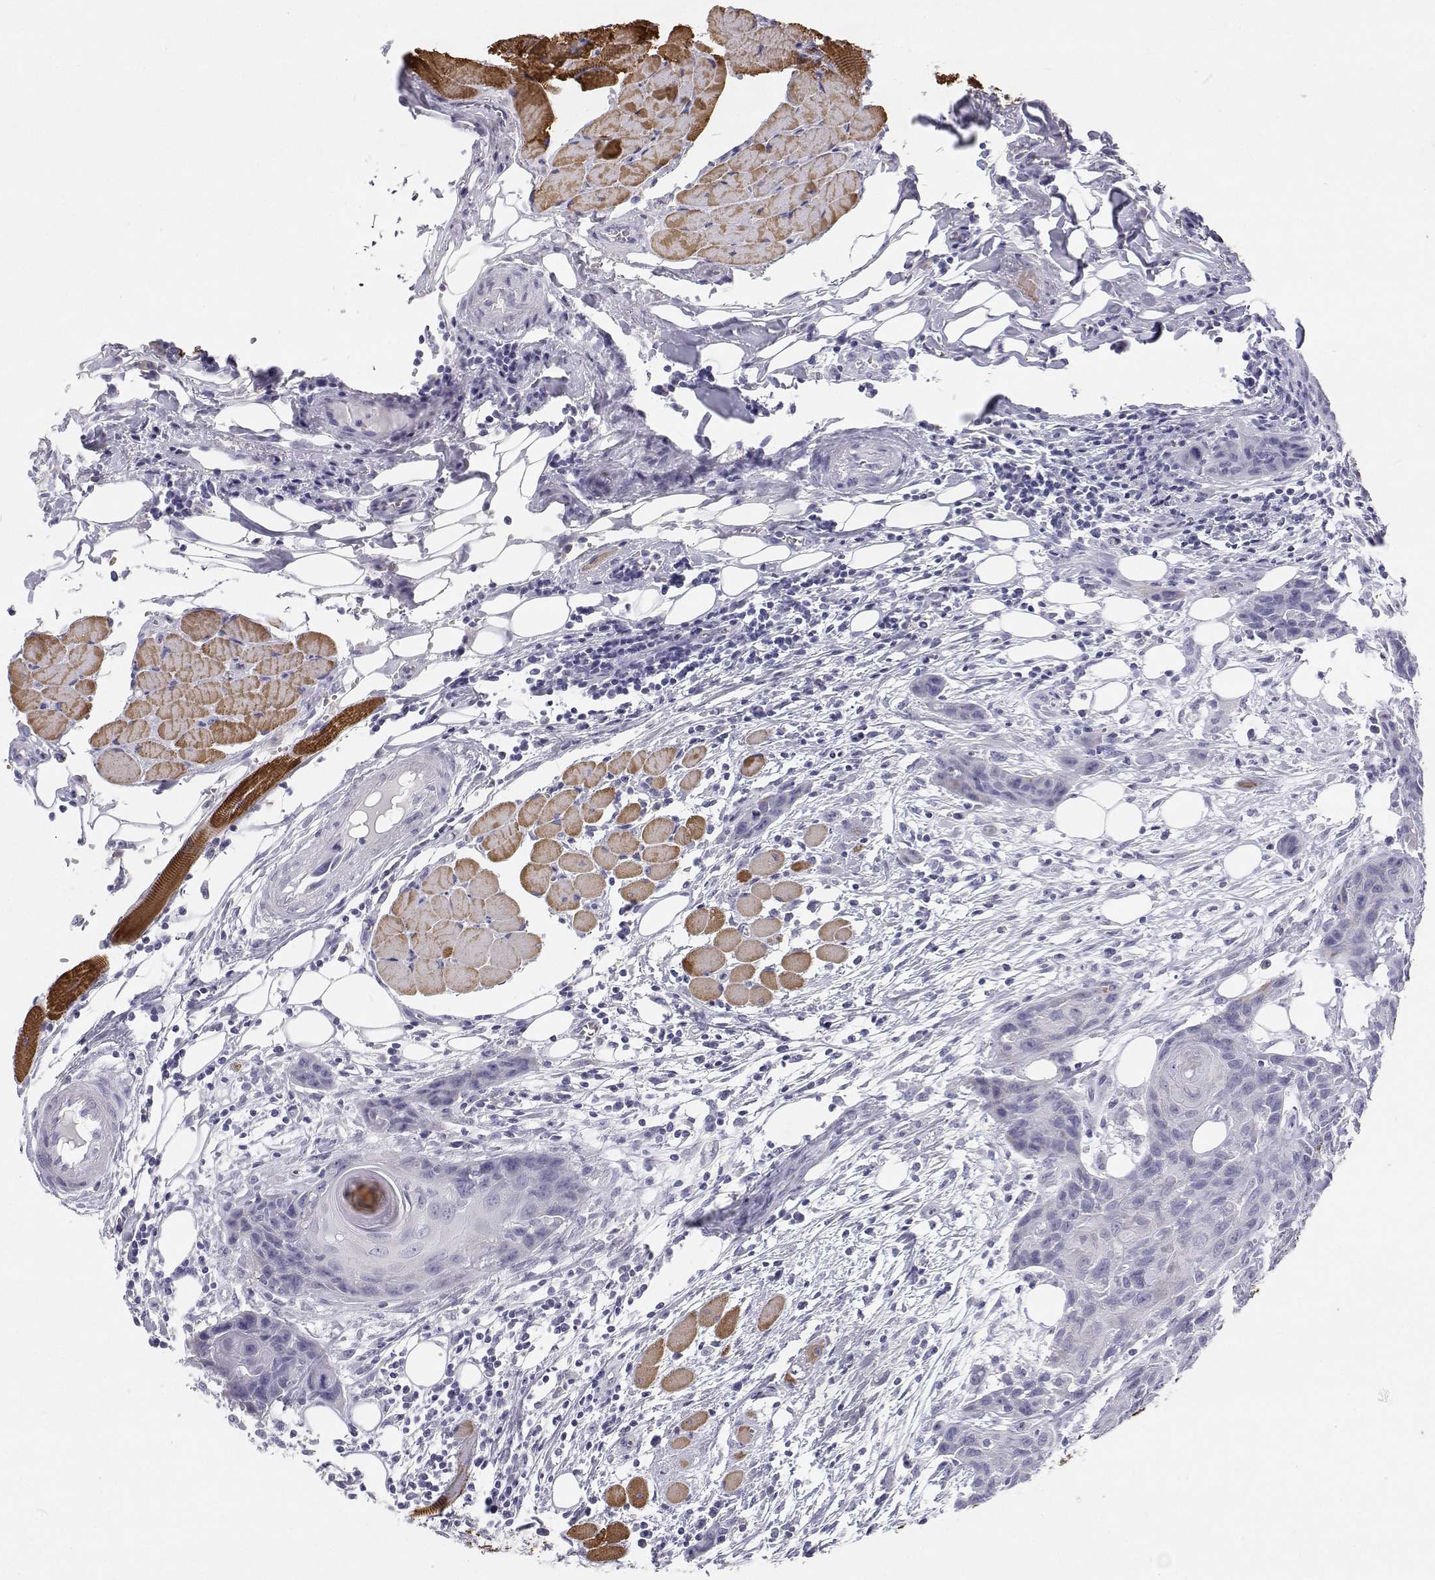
{"staining": {"intensity": "negative", "quantity": "none", "location": "none"}, "tissue": "head and neck cancer", "cell_type": "Tumor cells", "image_type": "cancer", "snomed": [{"axis": "morphology", "description": "Squamous cell carcinoma, NOS"}, {"axis": "topography", "description": "Oral tissue"}, {"axis": "topography", "description": "Head-Neck"}], "caption": "High magnification brightfield microscopy of head and neck cancer (squamous cell carcinoma) stained with DAB (3,3'-diaminobenzidine) (brown) and counterstained with hematoxylin (blue): tumor cells show no significant staining.", "gene": "TTN", "patient": {"sex": "male", "age": 58}}